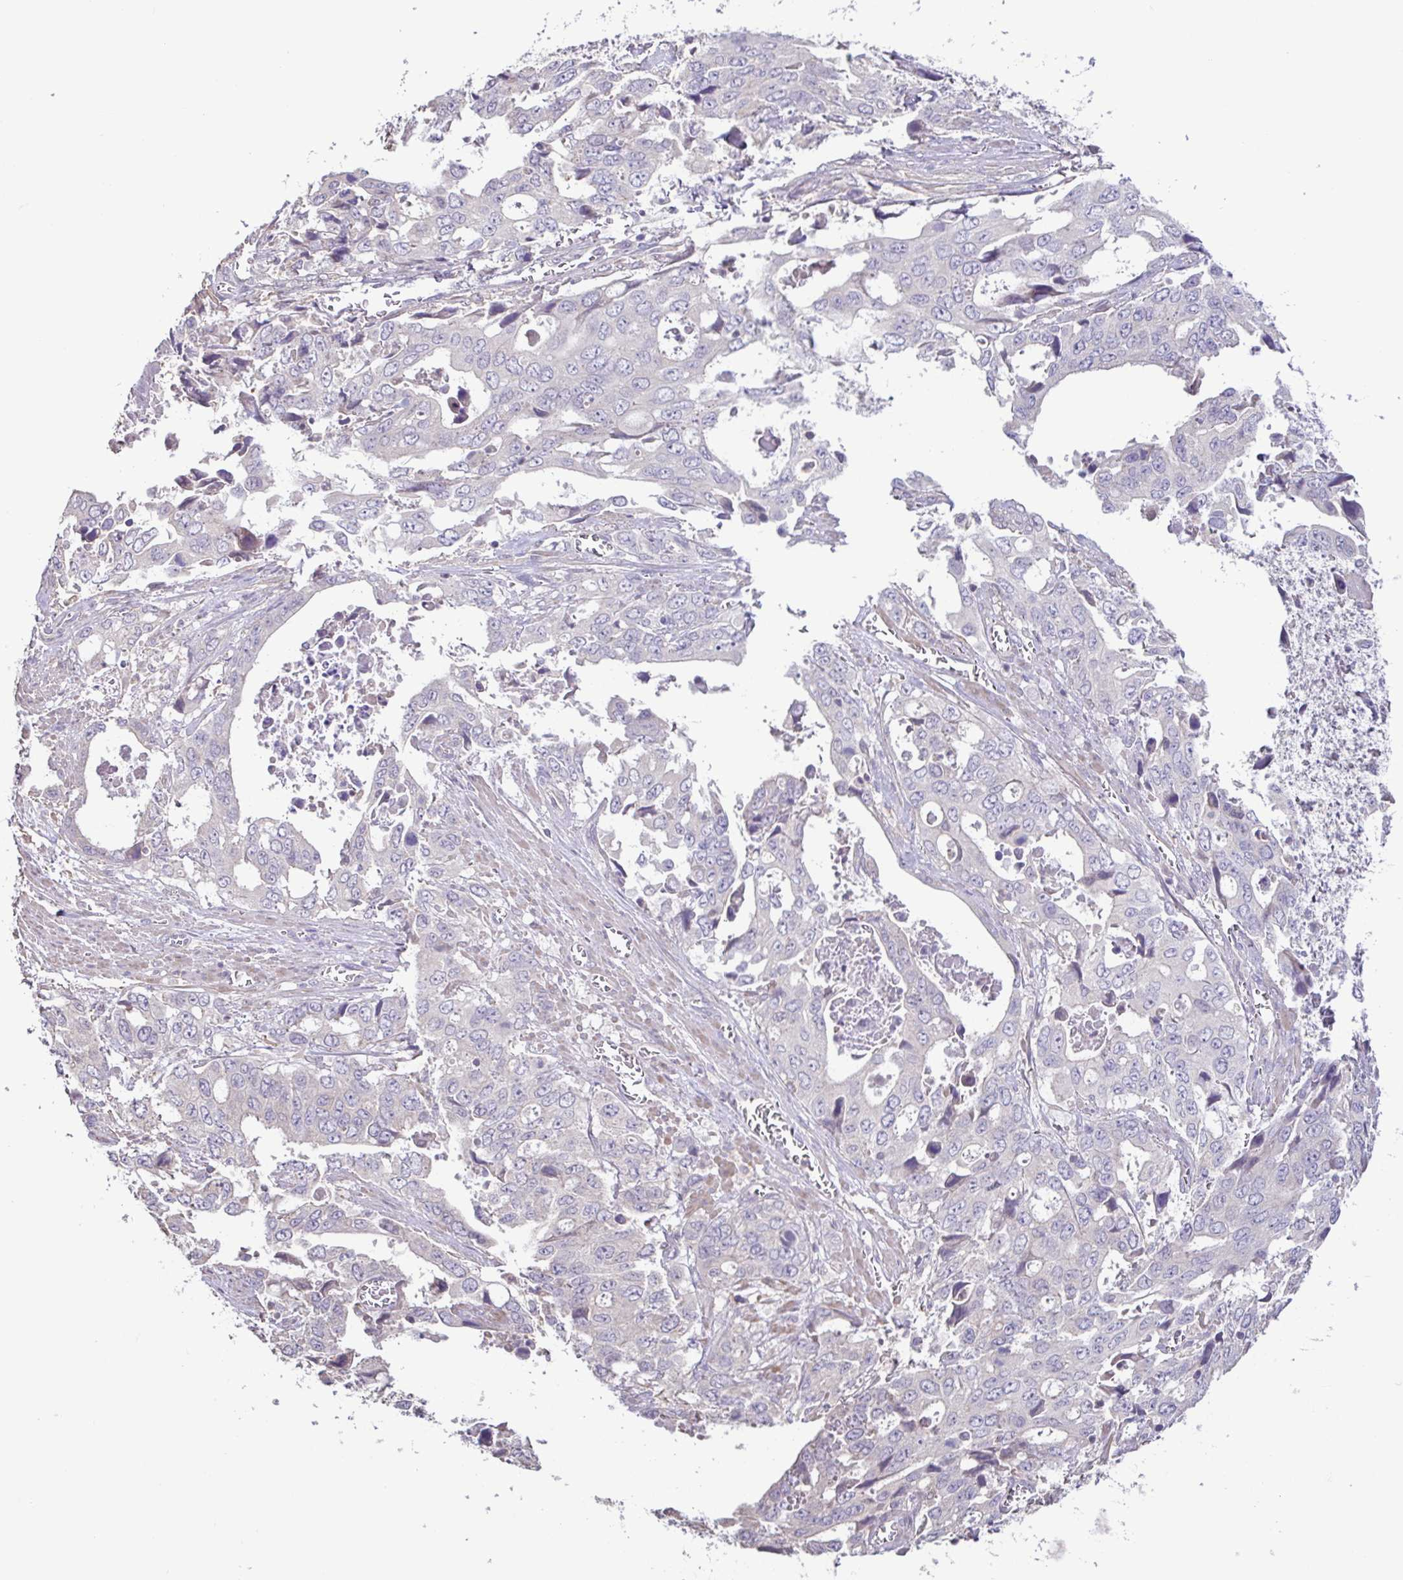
{"staining": {"intensity": "negative", "quantity": "none", "location": "none"}, "tissue": "stomach cancer", "cell_type": "Tumor cells", "image_type": "cancer", "snomed": [{"axis": "morphology", "description": "Adenocarcinoma, NOS"}, {"axis": "topography", "description": "Stomach, upper"}], "caption": "Tumor cells show no significant positivity in stomach adenocarcinoma.", "gene": "ACTRT2", "patient": {"sex": "male", "age": 74}}